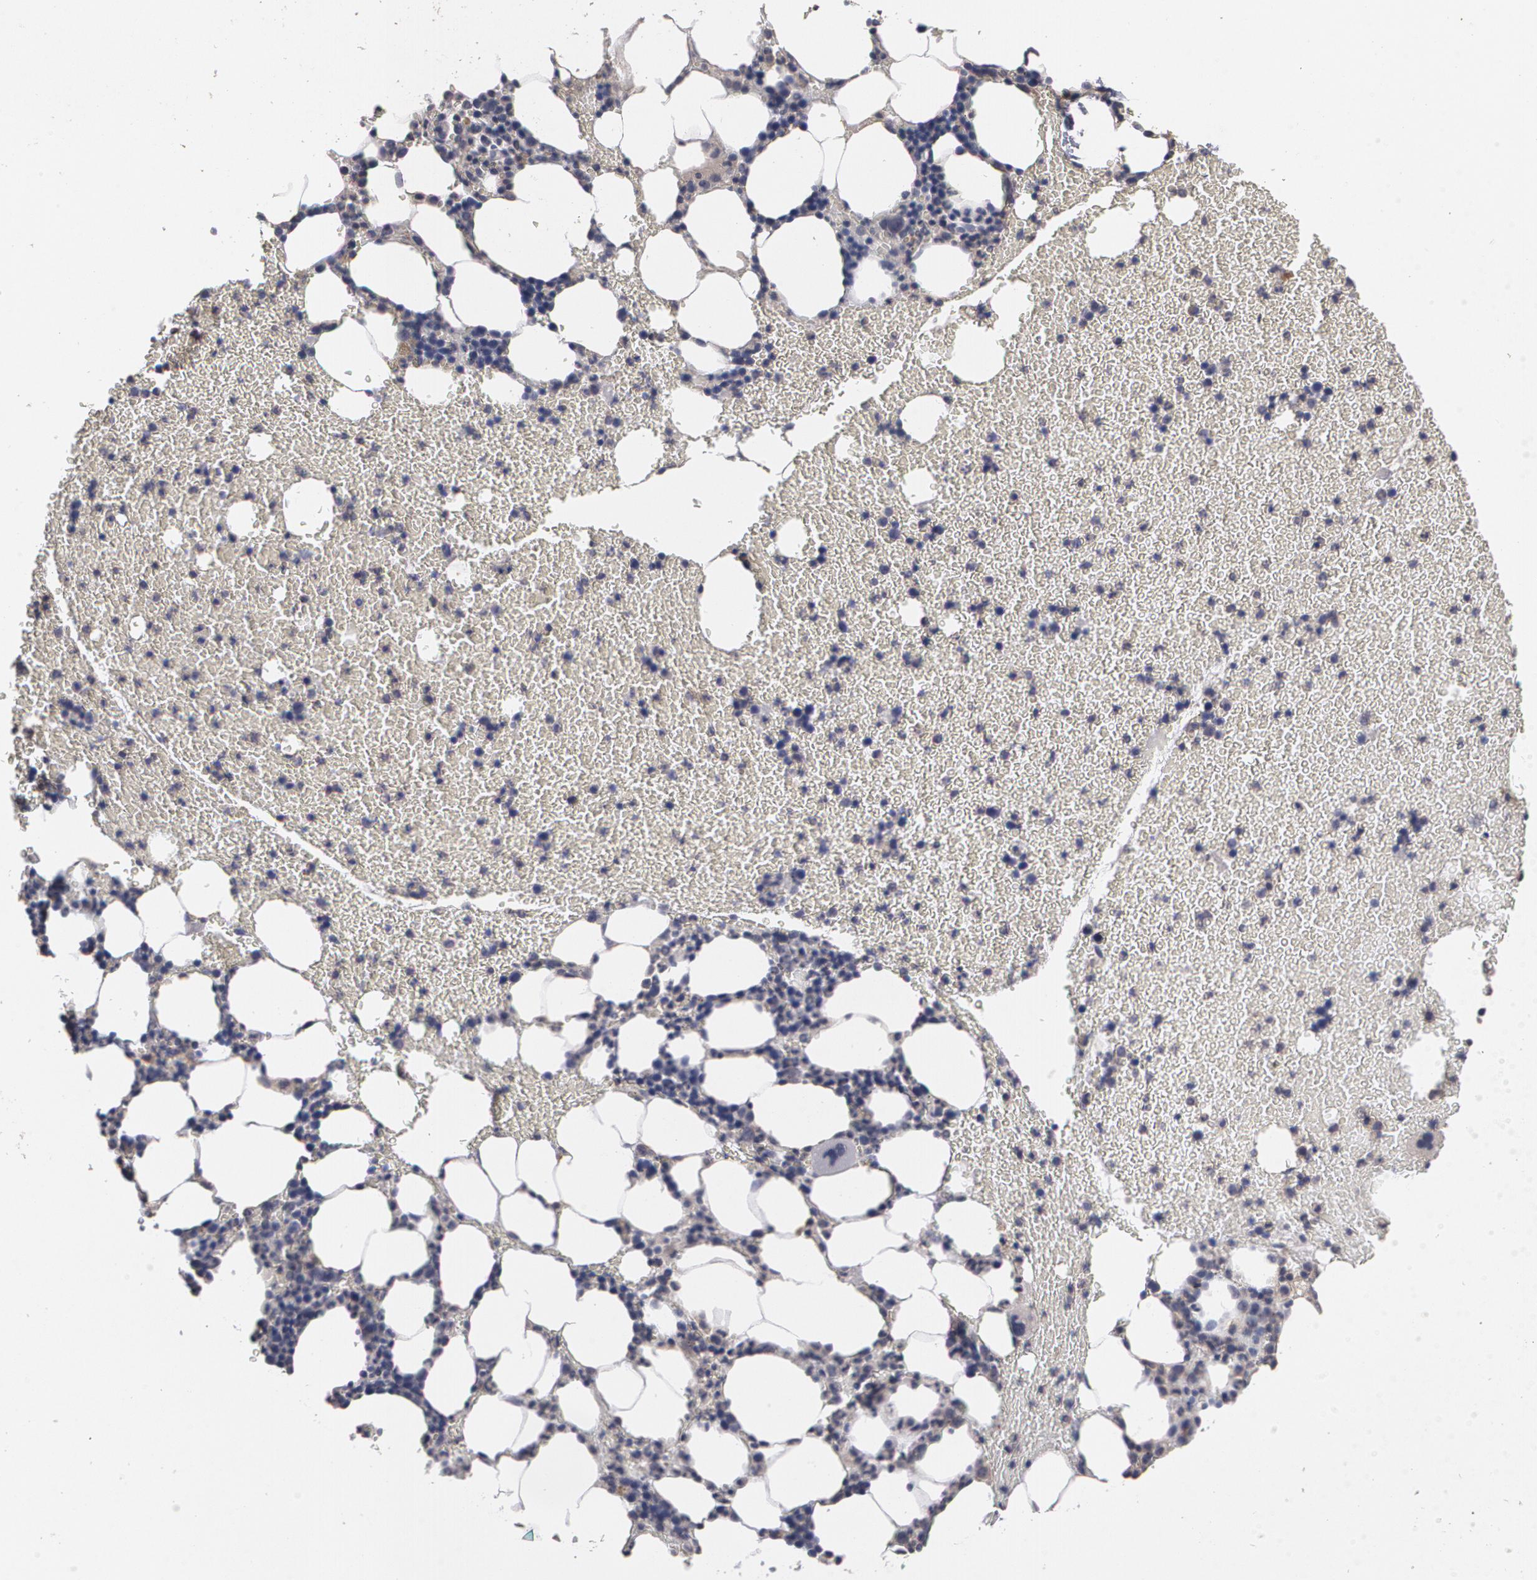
{"staining": {"intensity": "negative", "quantity": "none", "location": "none"}, "tissue": "bone marrow", "cell_type": "Hematopoietic cells", "image_type": "normal", "snomed": [{"axis": "morphology", "description": "Normal tissue, NOS"}, {"axis": "topography", "description": "Bone marrow"}], "caption": "An immunohistochemistry image of unremarkable bone marrow is shown. There is no staining in hematopoietic cells of bone marrow.", "gene": "ARF6", "patient": {"sex": "female", "age": 84}}